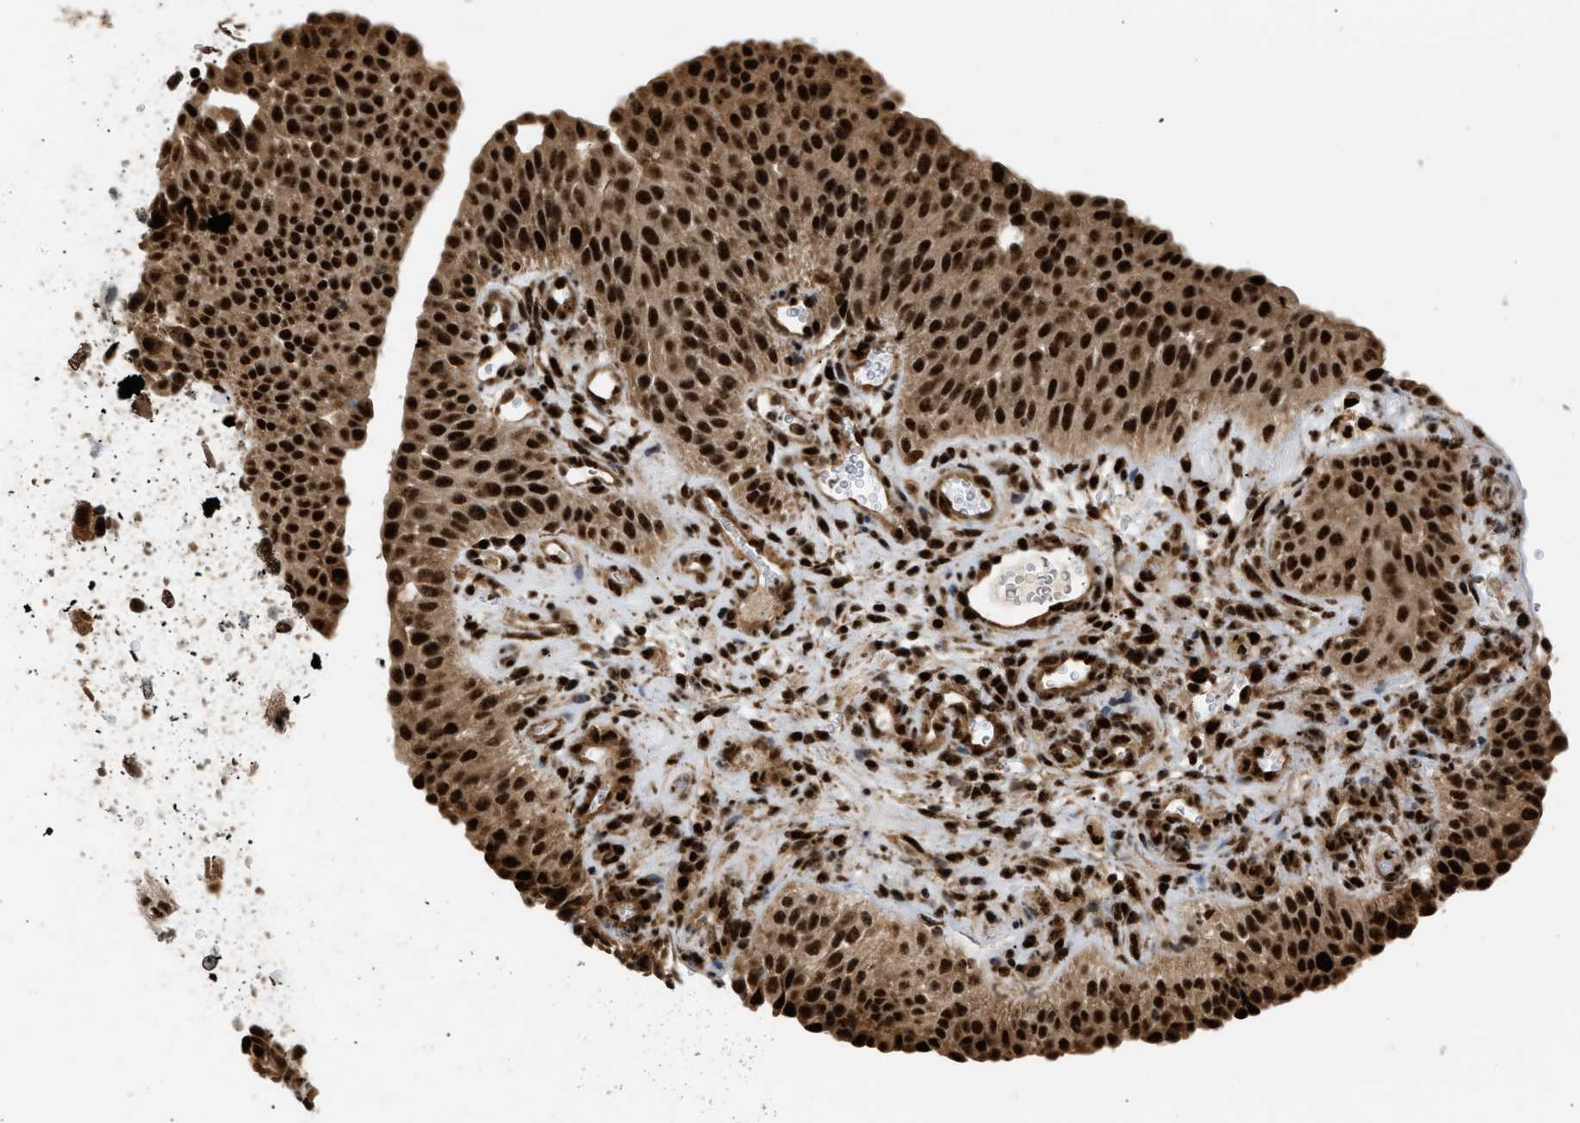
{"staining": {"intensity": "strong", "quantity": ">75%", "location": "cytoplasmic/membranous,nuclear"}, "tissue": "urothelial cancer", "cell_type": "Tumor cells", "image_type": "cancer", "snomed": [{"axis": "morphology", "description": "Urothelial carcinoma, Low grade"}, {"axis": "morphology", "description": "Urothelial carcinoma, High grade"}, {"axis": "topography", "description": "Urinary bladder"}], "caption": "High-magnification brightfield microscopy of high-grade urothelial carcinoma stained with DAB (brown) and counterstained with hematoxylin (blue). tumor cells exhibit strong cytoplasmic/membranous and nuclear expression is identified in approximately>75% of cells.", "gene": "RBM5", "patient": {"sex": "male", "age": 35}}